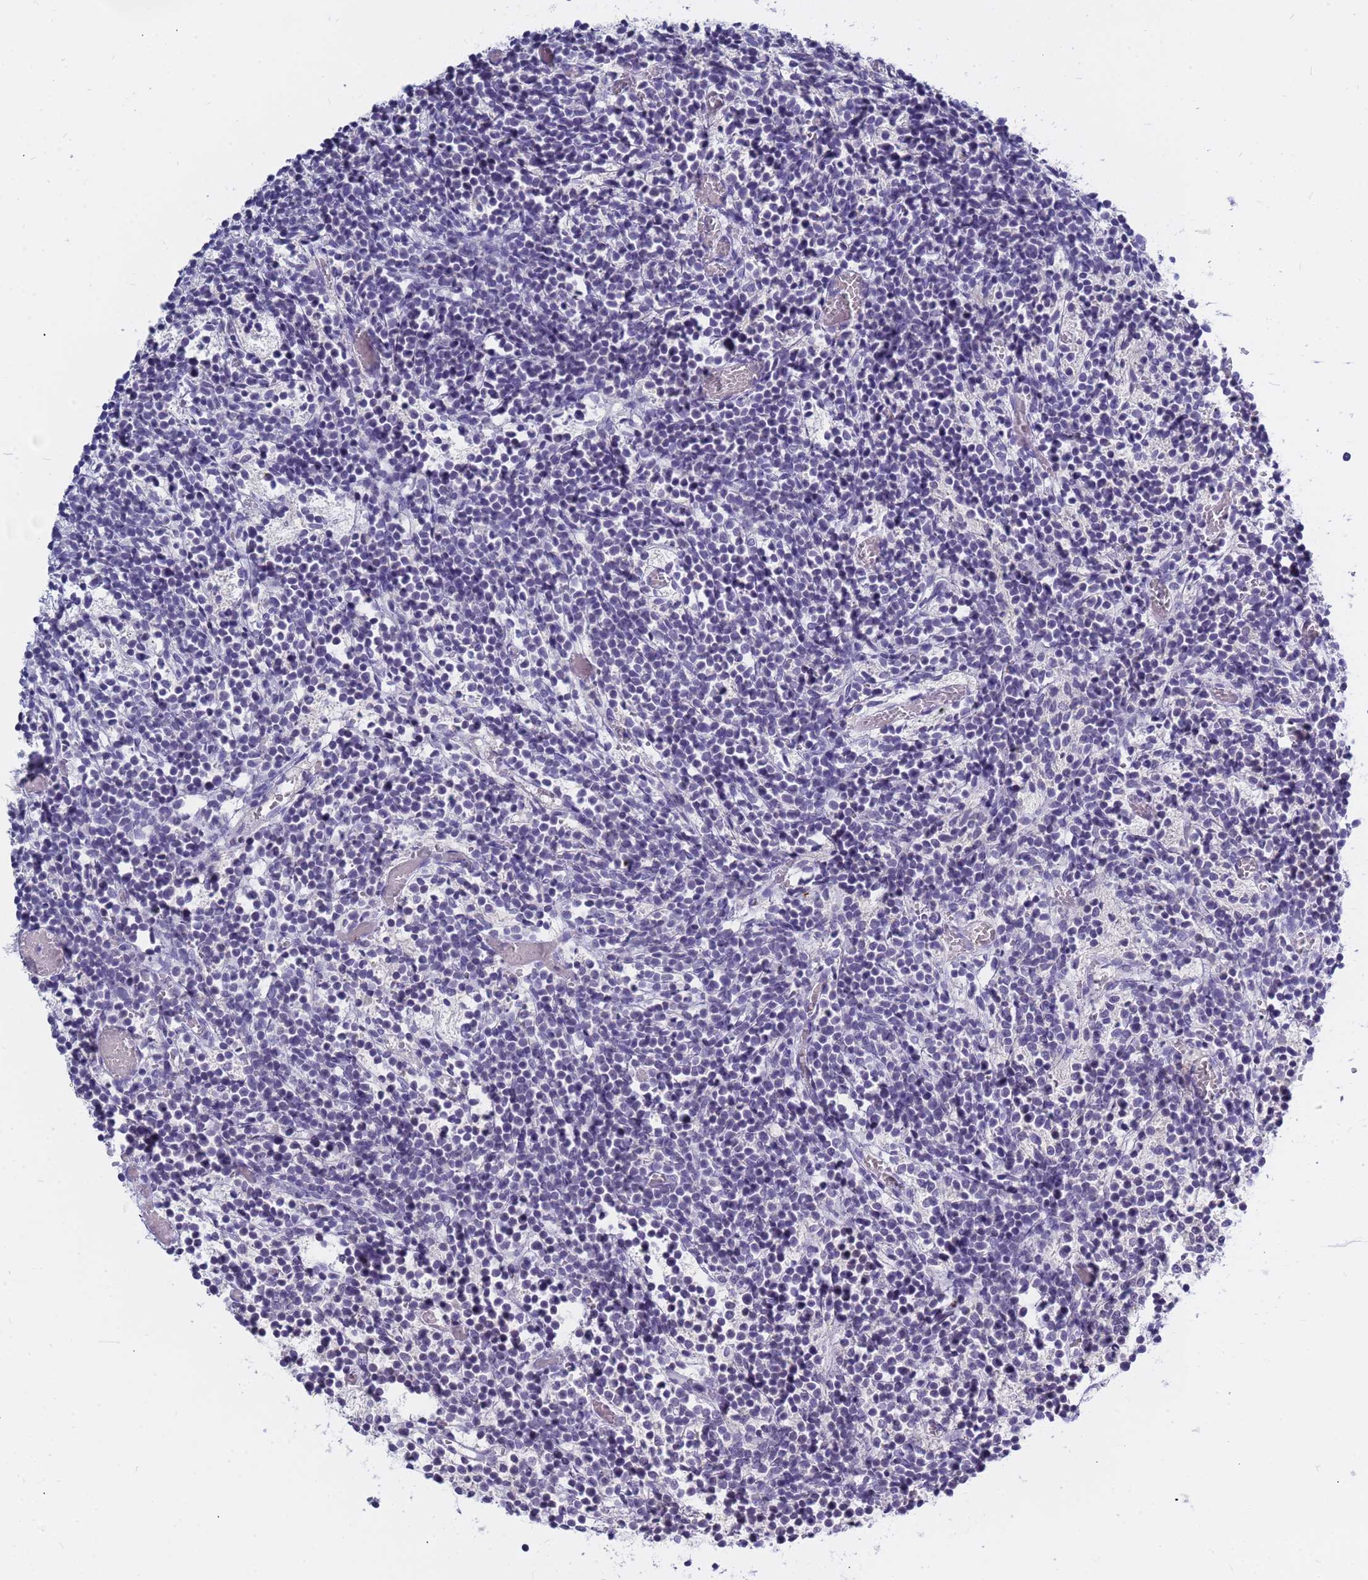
{"staining": {"intensity": "negative", "quantity": "none", "location": "none"}, "tissue": "glioma", "cell_type": "Tumor cells", "image_type": "cancer", "snomed": [{"axis": "morphology", "description": "Glioma, malignant, Low grade"}, {"axis": "topography", "description": "Brain"}], "caption": "Immunohistochemistry of glioma displays no staining in tumor cells.", "gene": "CXorf65", "patient": {"sex": "female", "age": 1}}